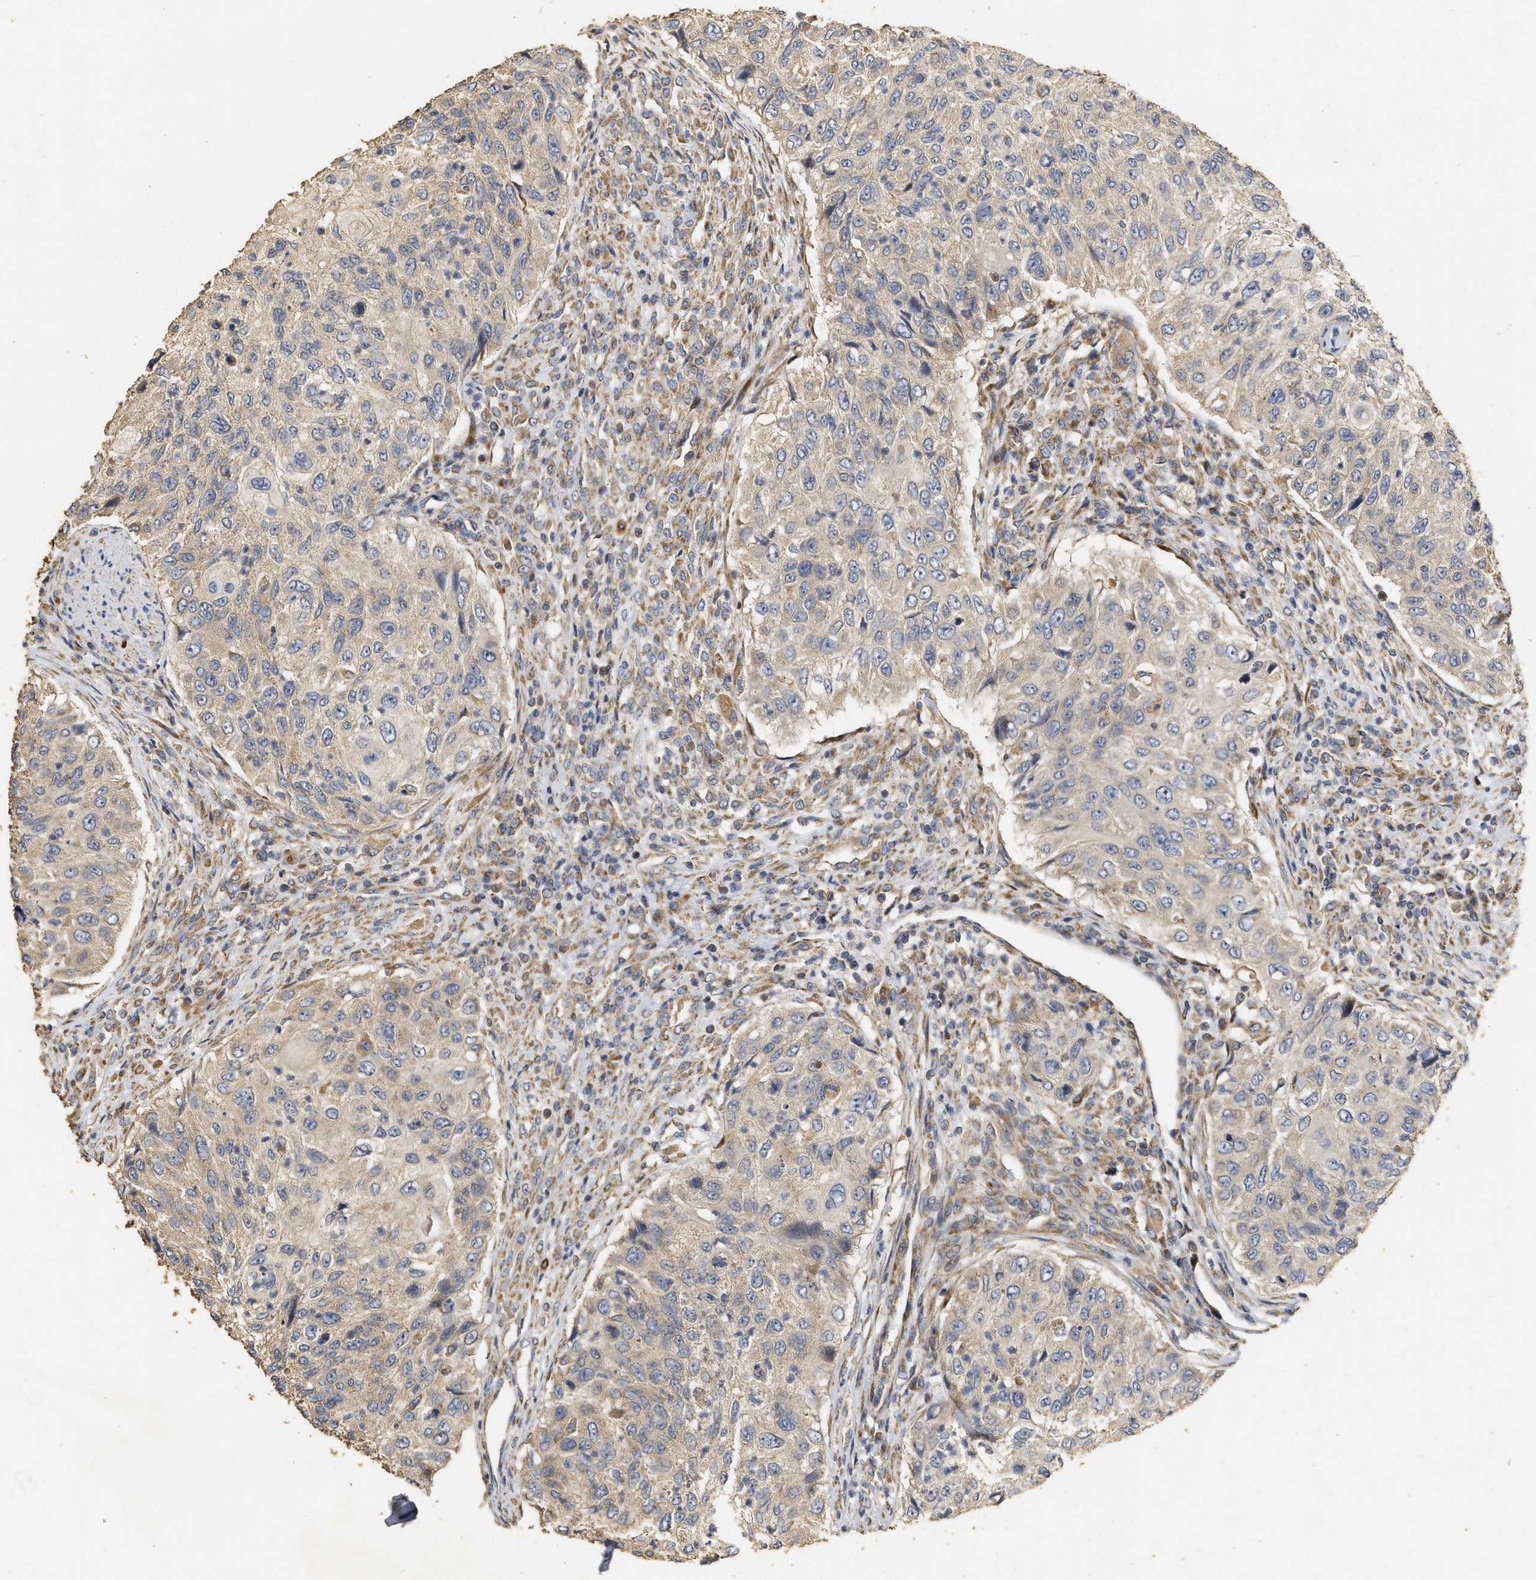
{"staining": {"intensity": "negative", "quantity": "none", "location": "none"}, "tissue": "urothelial cancer", "cell_type": "Tumor cells", "image_type": "cancer", "snomed": [{"axis": "morphology", "description": "Urothelial carcinoma, High grade"}, {"axis": "topography", "description": "Urinary bladder"}], "caption": "Tumor cells show no significant protein positivity in high-grade urothelial carcinoma.", "gene": "NAV1", "patient": {"sex": "female", "age": 60}}